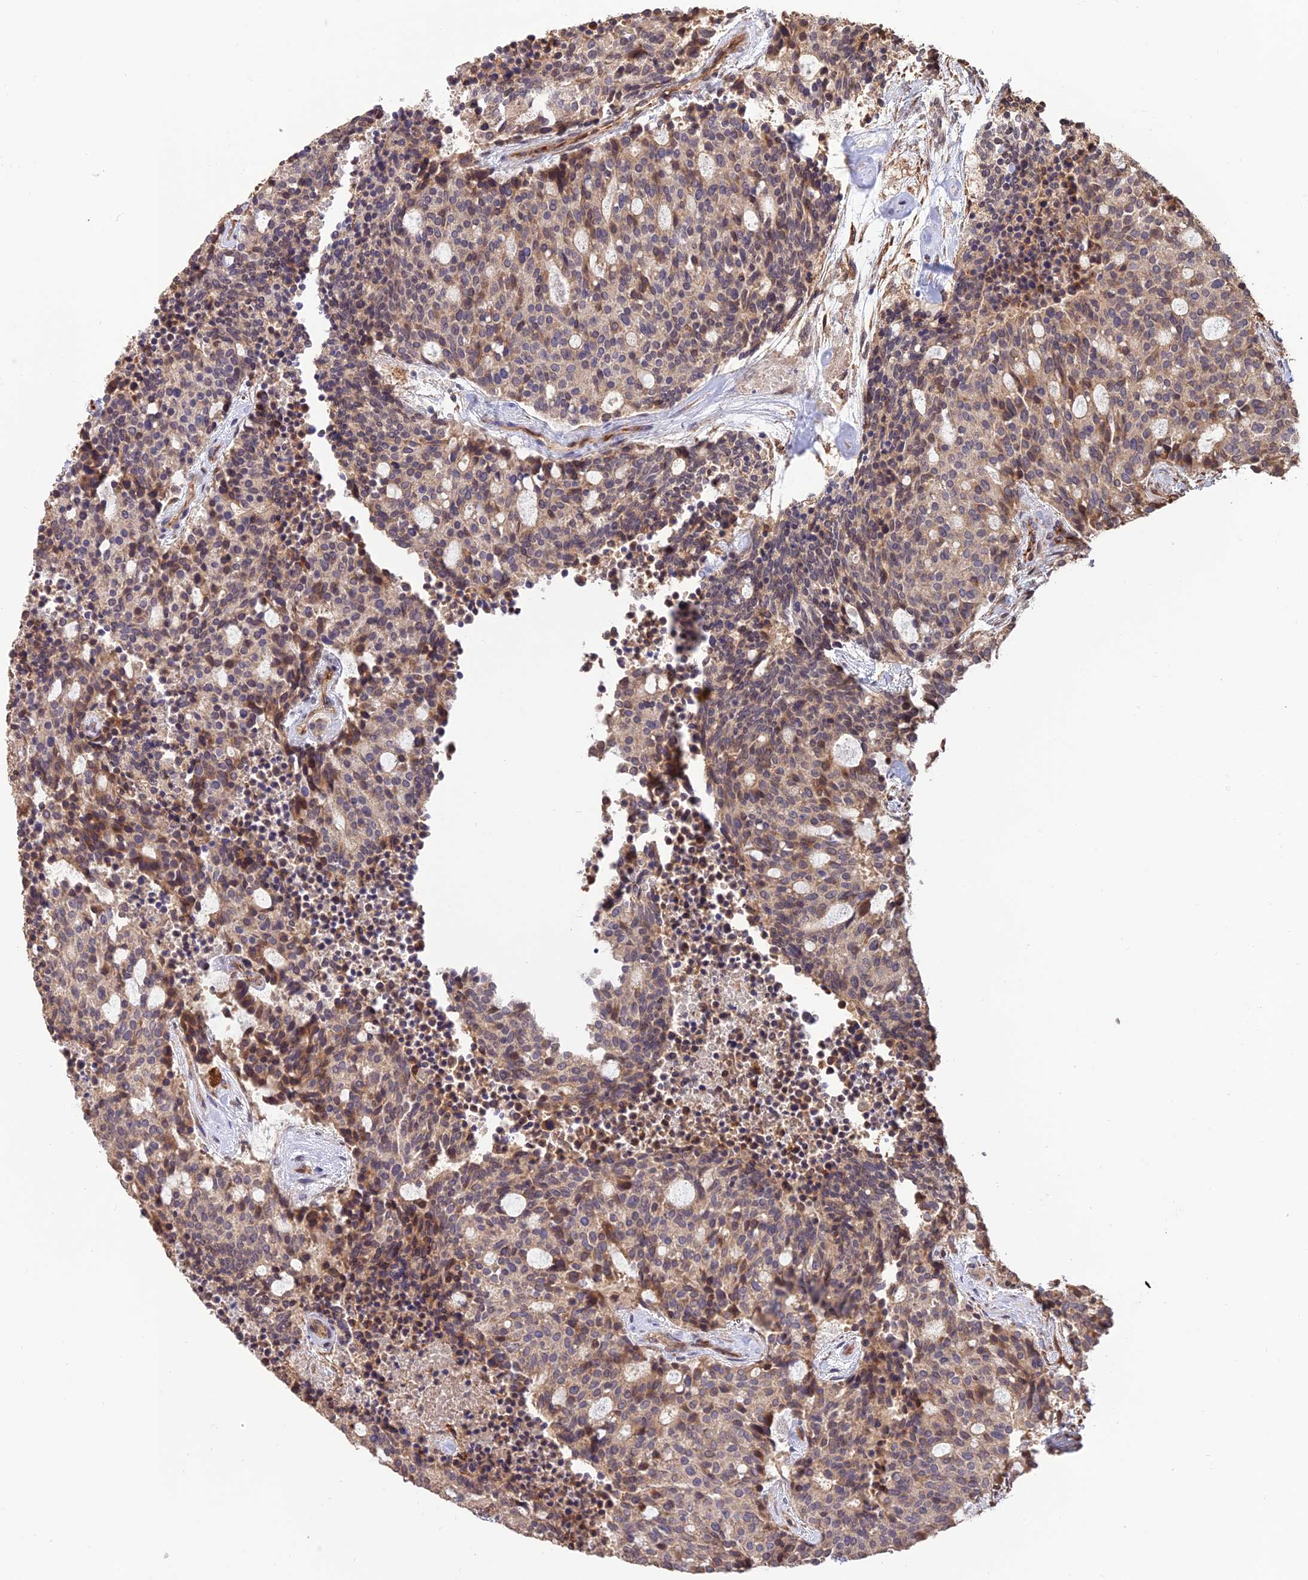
{"staining": {"intensity": "weak", "quantity": "<25%", "location": "cytoplasmic/membranous"}, "tissue": "carcinoid", "cell_type": "Tumor cells", "image_type": "cancer", "snomed": [{"axis": "morphology", "description": "Carcinoid, malignant, NOS"}, {"axis": "topography", "description": "Pancreas"}], "caption": "This is an immunohistochemistry (IHC) micrograph of human carcinoid. There is no staining in tumor cells.", "gene": "CREBL2", "patient": {"sex": "female", "age": 54}}